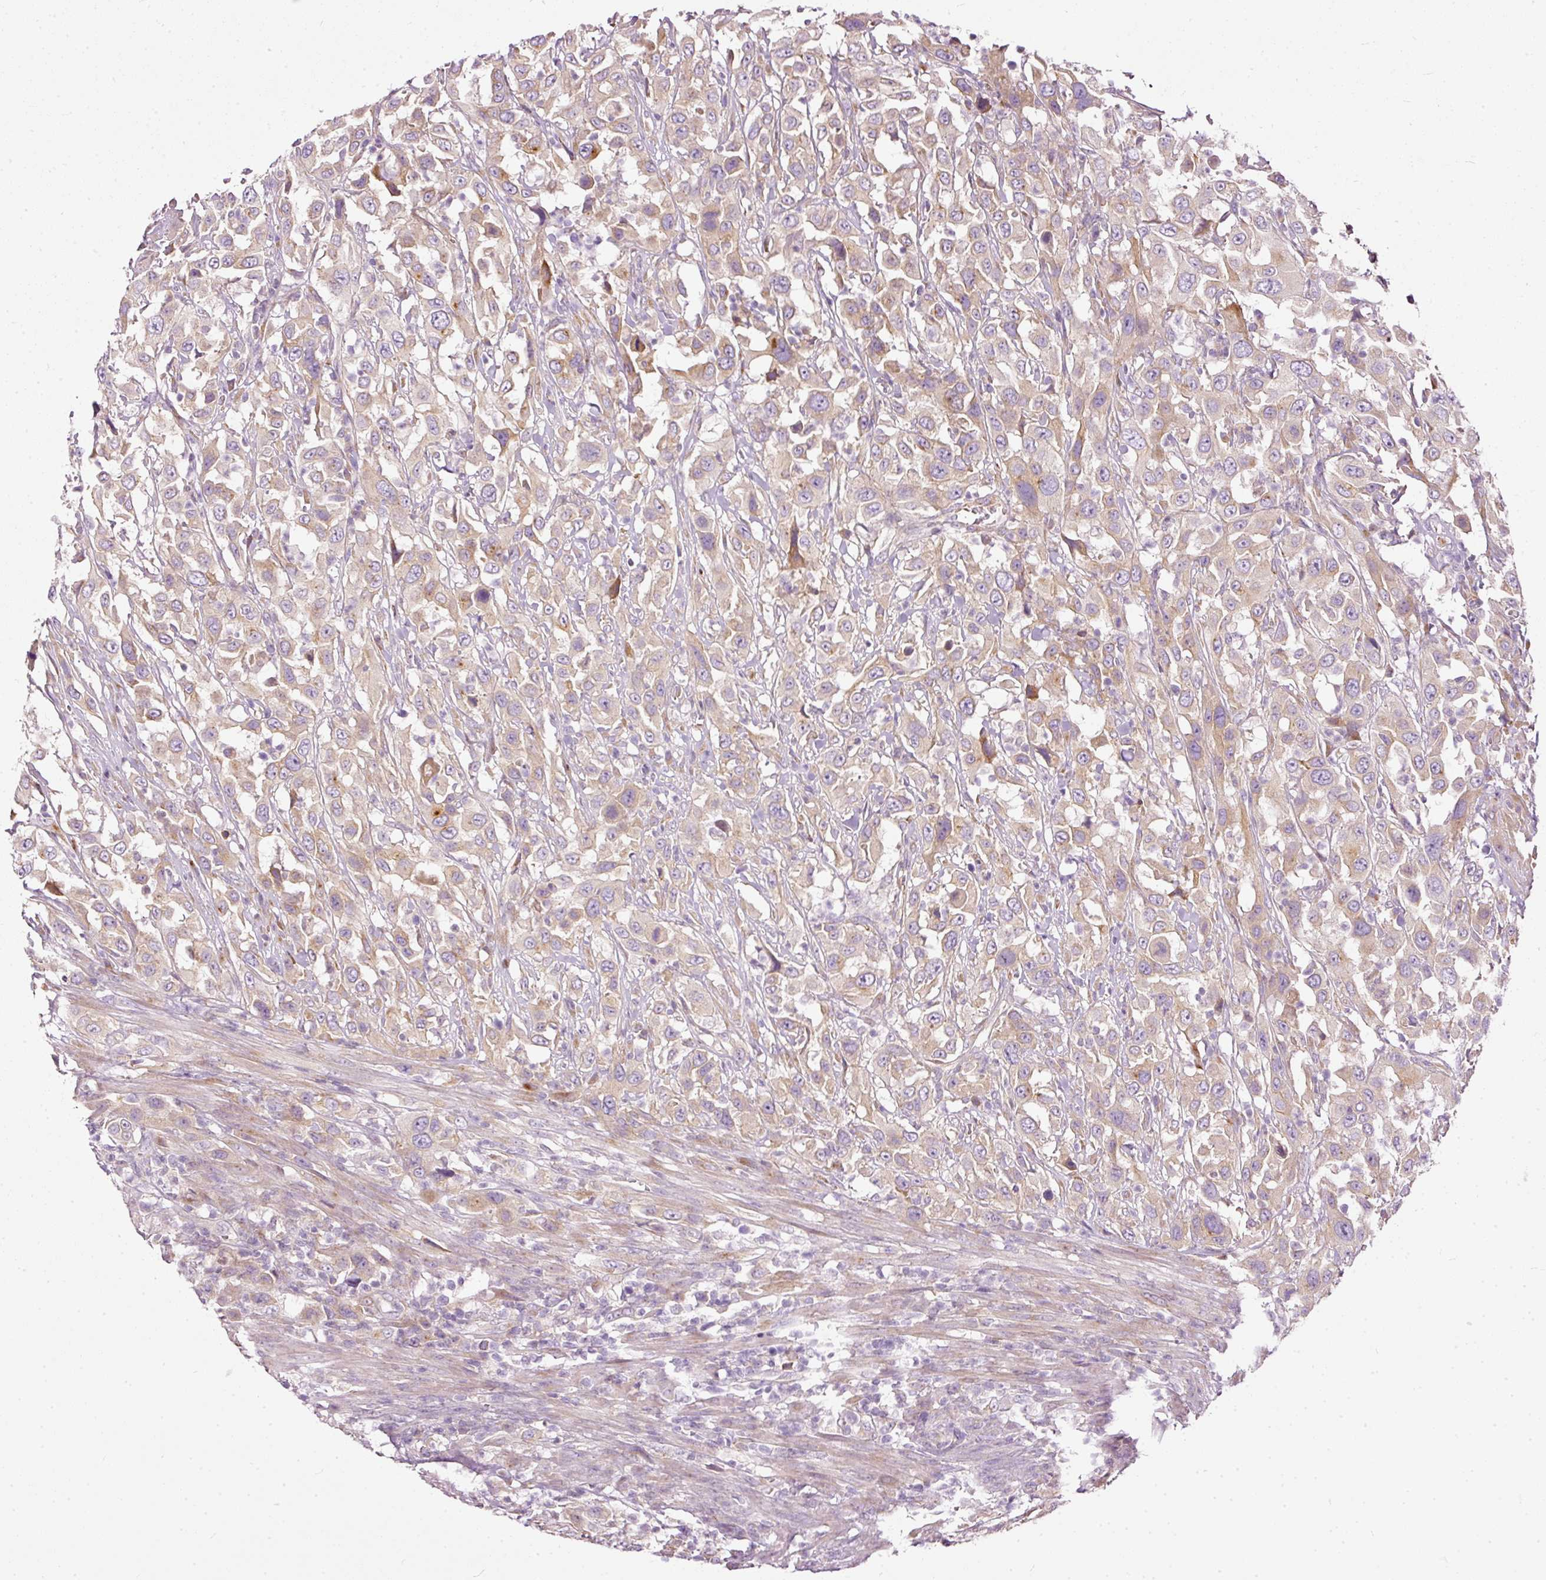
{"staining": {"intensity": "weak", "quantity": "25%-75%", "location": "cytoplasmic/membranous"}, "tissue": "urothelial cancer", "cell_type": "Tumor cells", "image_type": "cancer", "snomed": [{"axis": "morphology", "description": "Urothelial carcinoma, High grade"}, {"axis": "topography", "description": "Urinary bladder"}], "caption": "Urothelial cancer stained with a brown dye displays weak cytoplasmic/membranous positive positivity in approximately 25%-75% of tumor cells.", "gene": "PAQR9", "patient": {"sex": "male", "age": 61}}